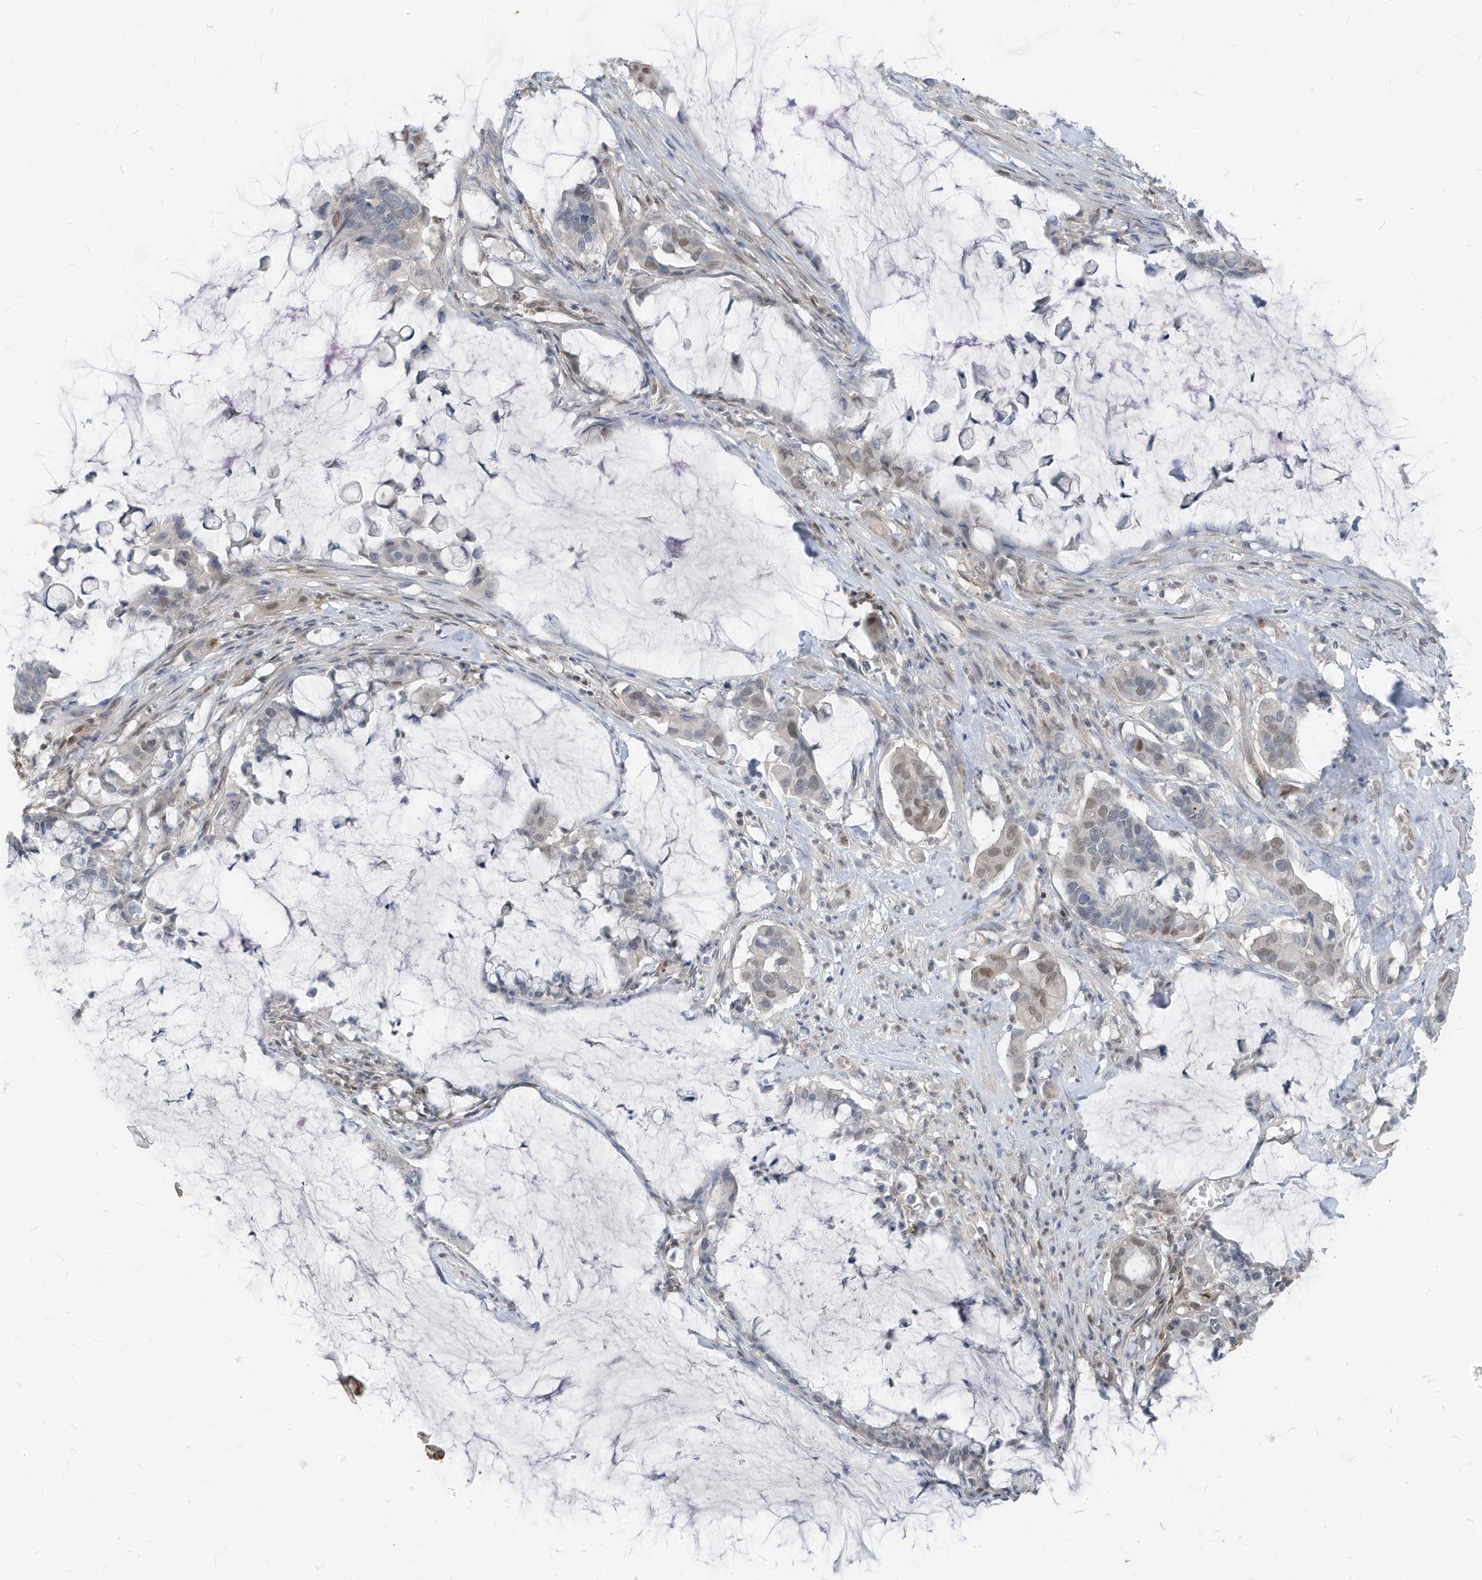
{"staining": {"intensity": "moderate", "quantity": "<25%", "location": "nuclear"}, "tissue": "pancreatic cancer", "cell_type": "Tumor cells", "image_type": "cancer", "snomed": [{"axis": "morphology", "description": "Adenocarcinoma, NOS"}, {"axis": "topography", "description": "Pancreas"}], "caption": "Immunohistochemistry (IHC) histopathology image of human adenocarcinoma (pancreatic) stained for a protein (brown), which demonstrates low levels of moderate nuclear expression in approximately <25% of tumor cells.", "gene": "NCOA7", "patient": {"sex": "male", "age": 41}}